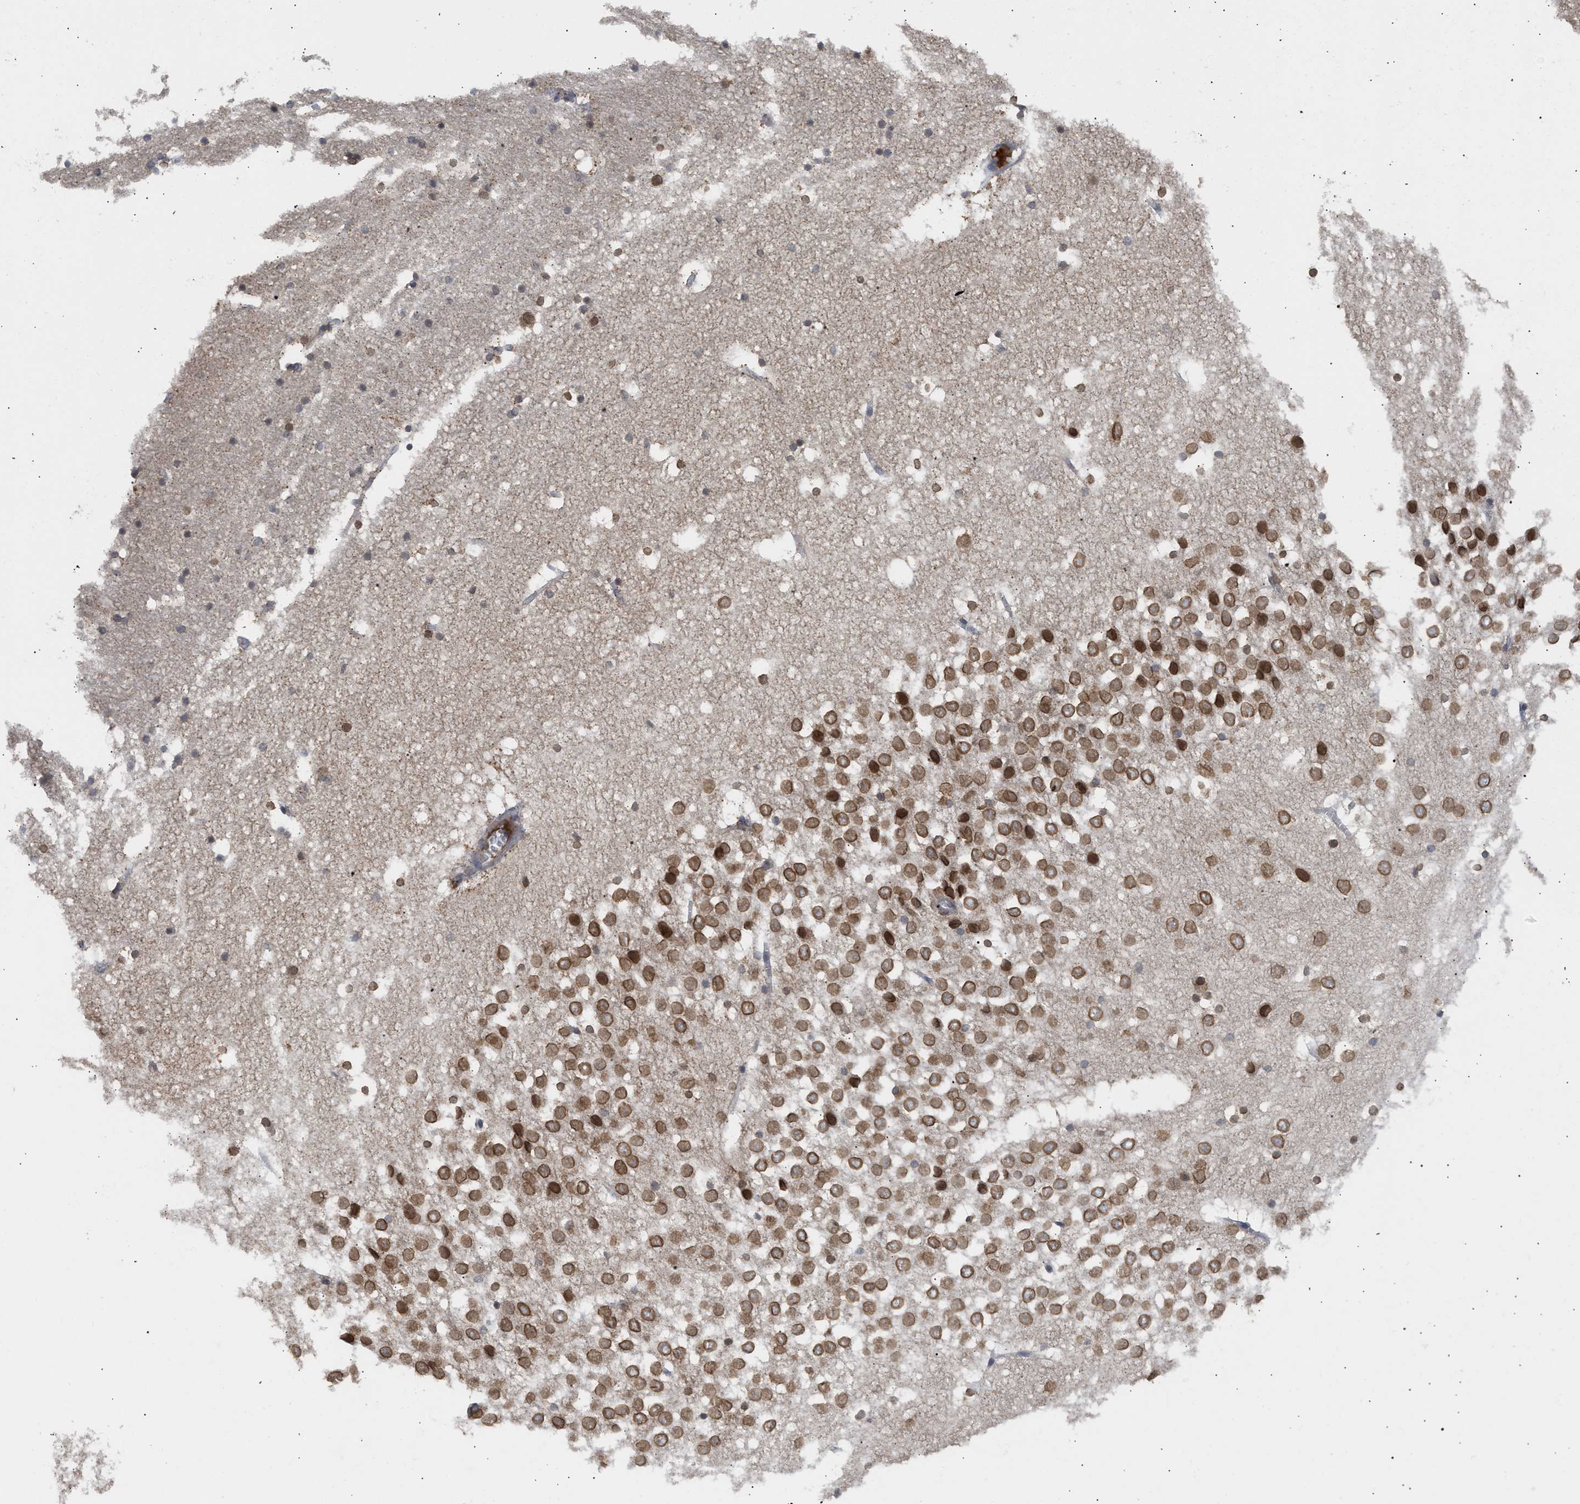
{"staining": {"intensity": "weak", "quantity": "25%-75%", "location": "nuclear"}, "tissue": "hippocampus", "cell_type": "Glial cells", "image_type": "normal", "snomed": [{"axis": "morphology", "description": "Normal tissue, NOS"}, {"axis": "topography", "description": "Hippocampus"}], "caption": "A brown stain labels weak nuclear staining of a protein in glial cells of benign hippocampus. Nuclei are stained in blue.", "gene": "NUP62", "patient": {"sex": "male", "age": 45}}